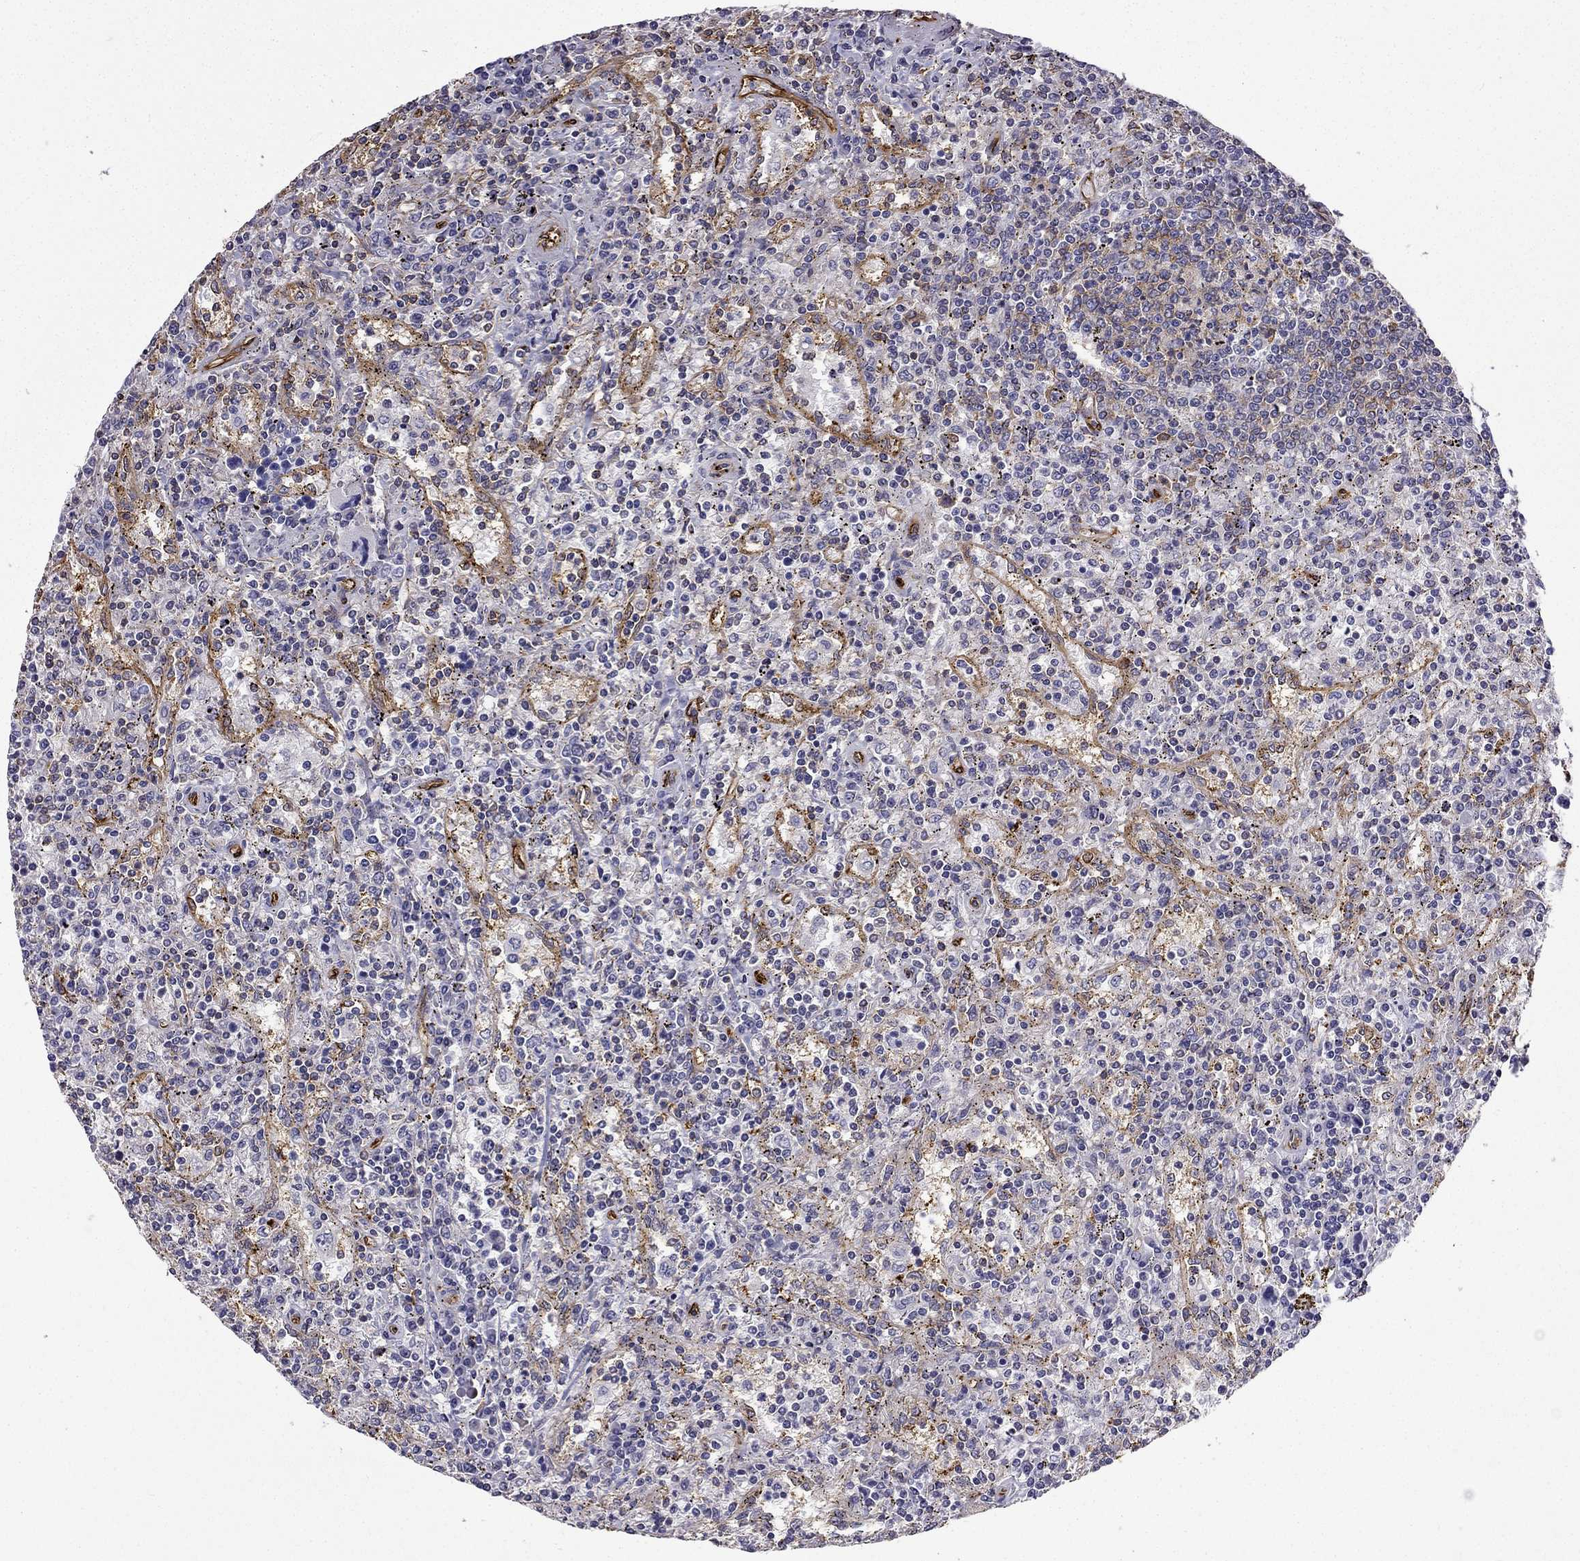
{"staining": {"intensity": "negative", "quantity": "none", "location": "none"}, "tissue": "lymphoma", "cell_type": "Tumor cells", "image_type": "cancer", "snomed": [{"axis": "morphology", "description": "Malignant lymphoma, non-Hodgkin's type, Low grade"}, {"axis": "topography", "description": "Spleen"}], "caption": "An image of lymphoma stained for a protein reveals no brown staining in tumor cells. The staining is performed using DAB (3,3'-diaminobenzidine) brown chromogen with nuclei counter-stained in using hematoxylin.", "gene": "MAP4", "patient": {"sex": "male", "age": 62}}